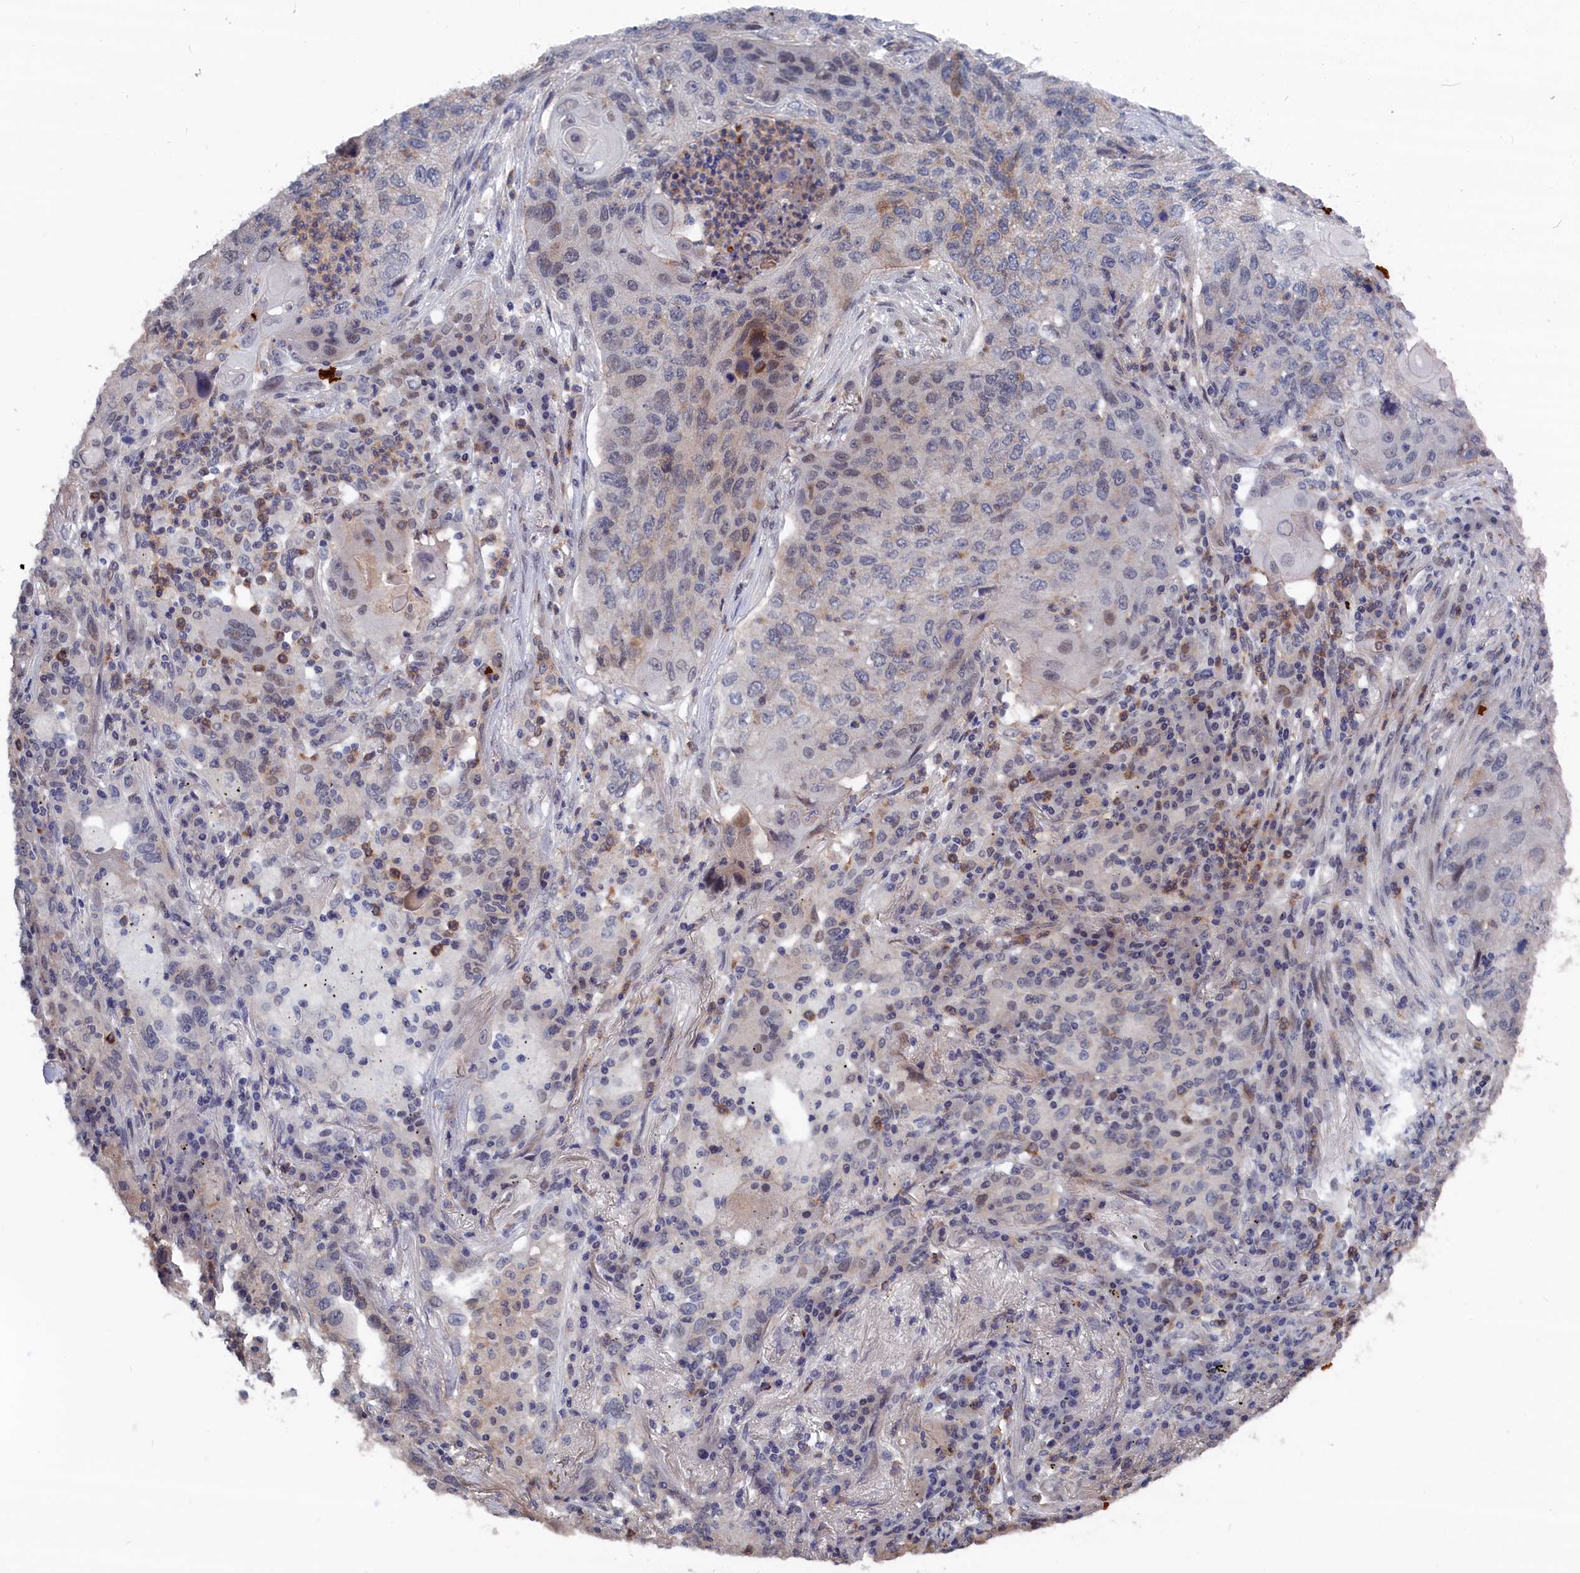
{"staining": {"intensity": "weak", "quantity": "<25%", "location": "cytoplasmic/membranous"}, "tissue": "lung cancer", "cell_type": "Tumor cells", "image_type": "cancer", "snomed": [{"axis": "morphology", "description": "Squamous cell carcinoma, NOS"}, {"axis": "topography", "description": "Lung"}], "caption": "An image of lung cancer stained for a protein shows no brown staining in tumor cells. Brightfield microscopy of IHC stained with DAB (brown) and hematoxylin (blue), captured at high magnification.", "gene": "MARCHF3", "patient": {"sex": "female", "age": 63}}